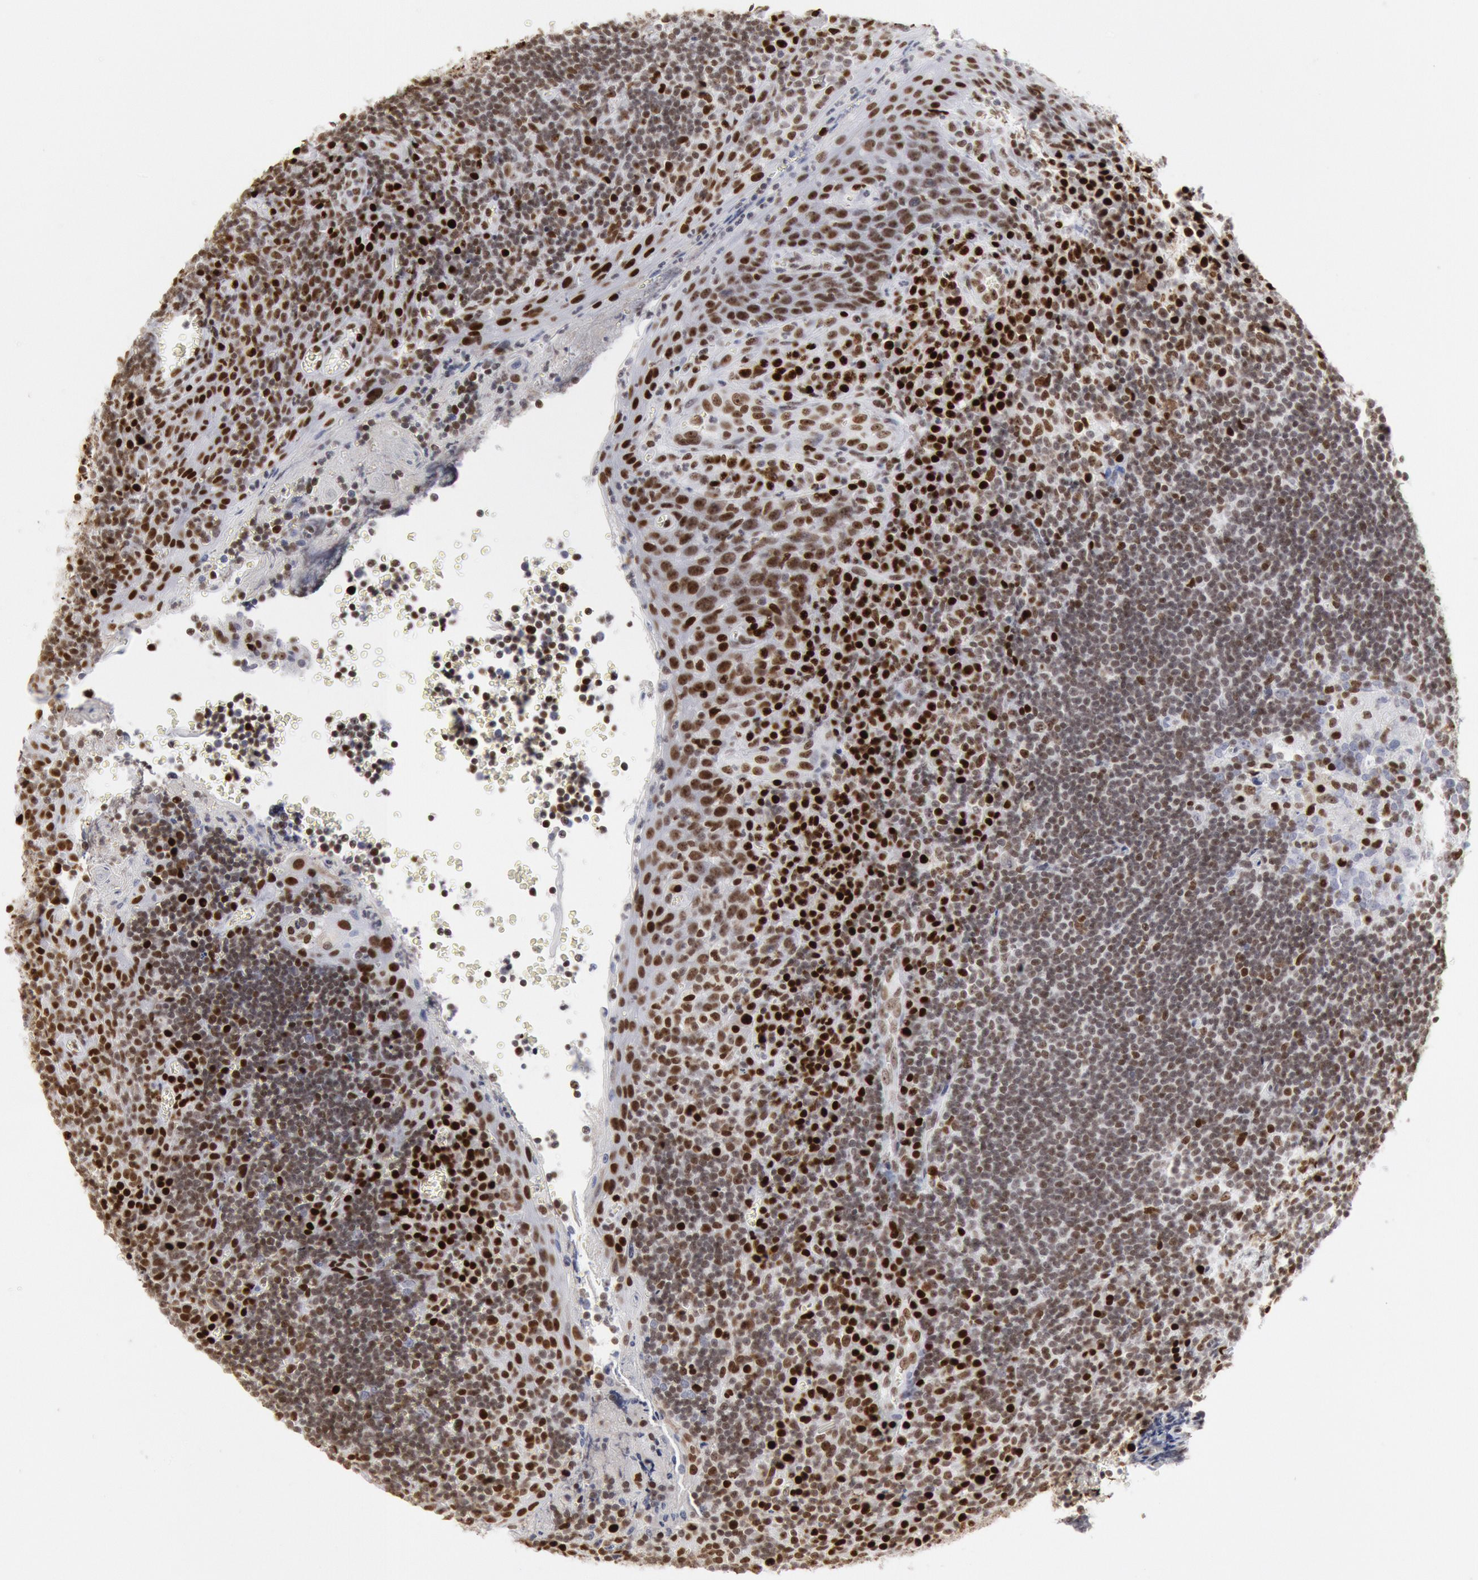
{"staining": {"intensity": "strong", "quantity": ">75%", "location": "nuclear"}, "tissue": "tonsil", "cell_type": "Germinal center cells", "image_type": "normal", "snomed": [{"axis": "morphology", "description": "Normal tissue, NOS"}, {"axis": "topography", "description": "Tonsil"}], "caption": "Germinal center cells exhibit high levels of strong nuclear staining in approximately >75% of cells in normal human tonsil. The protein of interest is shown in brown color, while the nuclei are stained blue.", "gene": "SUB1", "patient": {"sex": "male", "age": 20}}